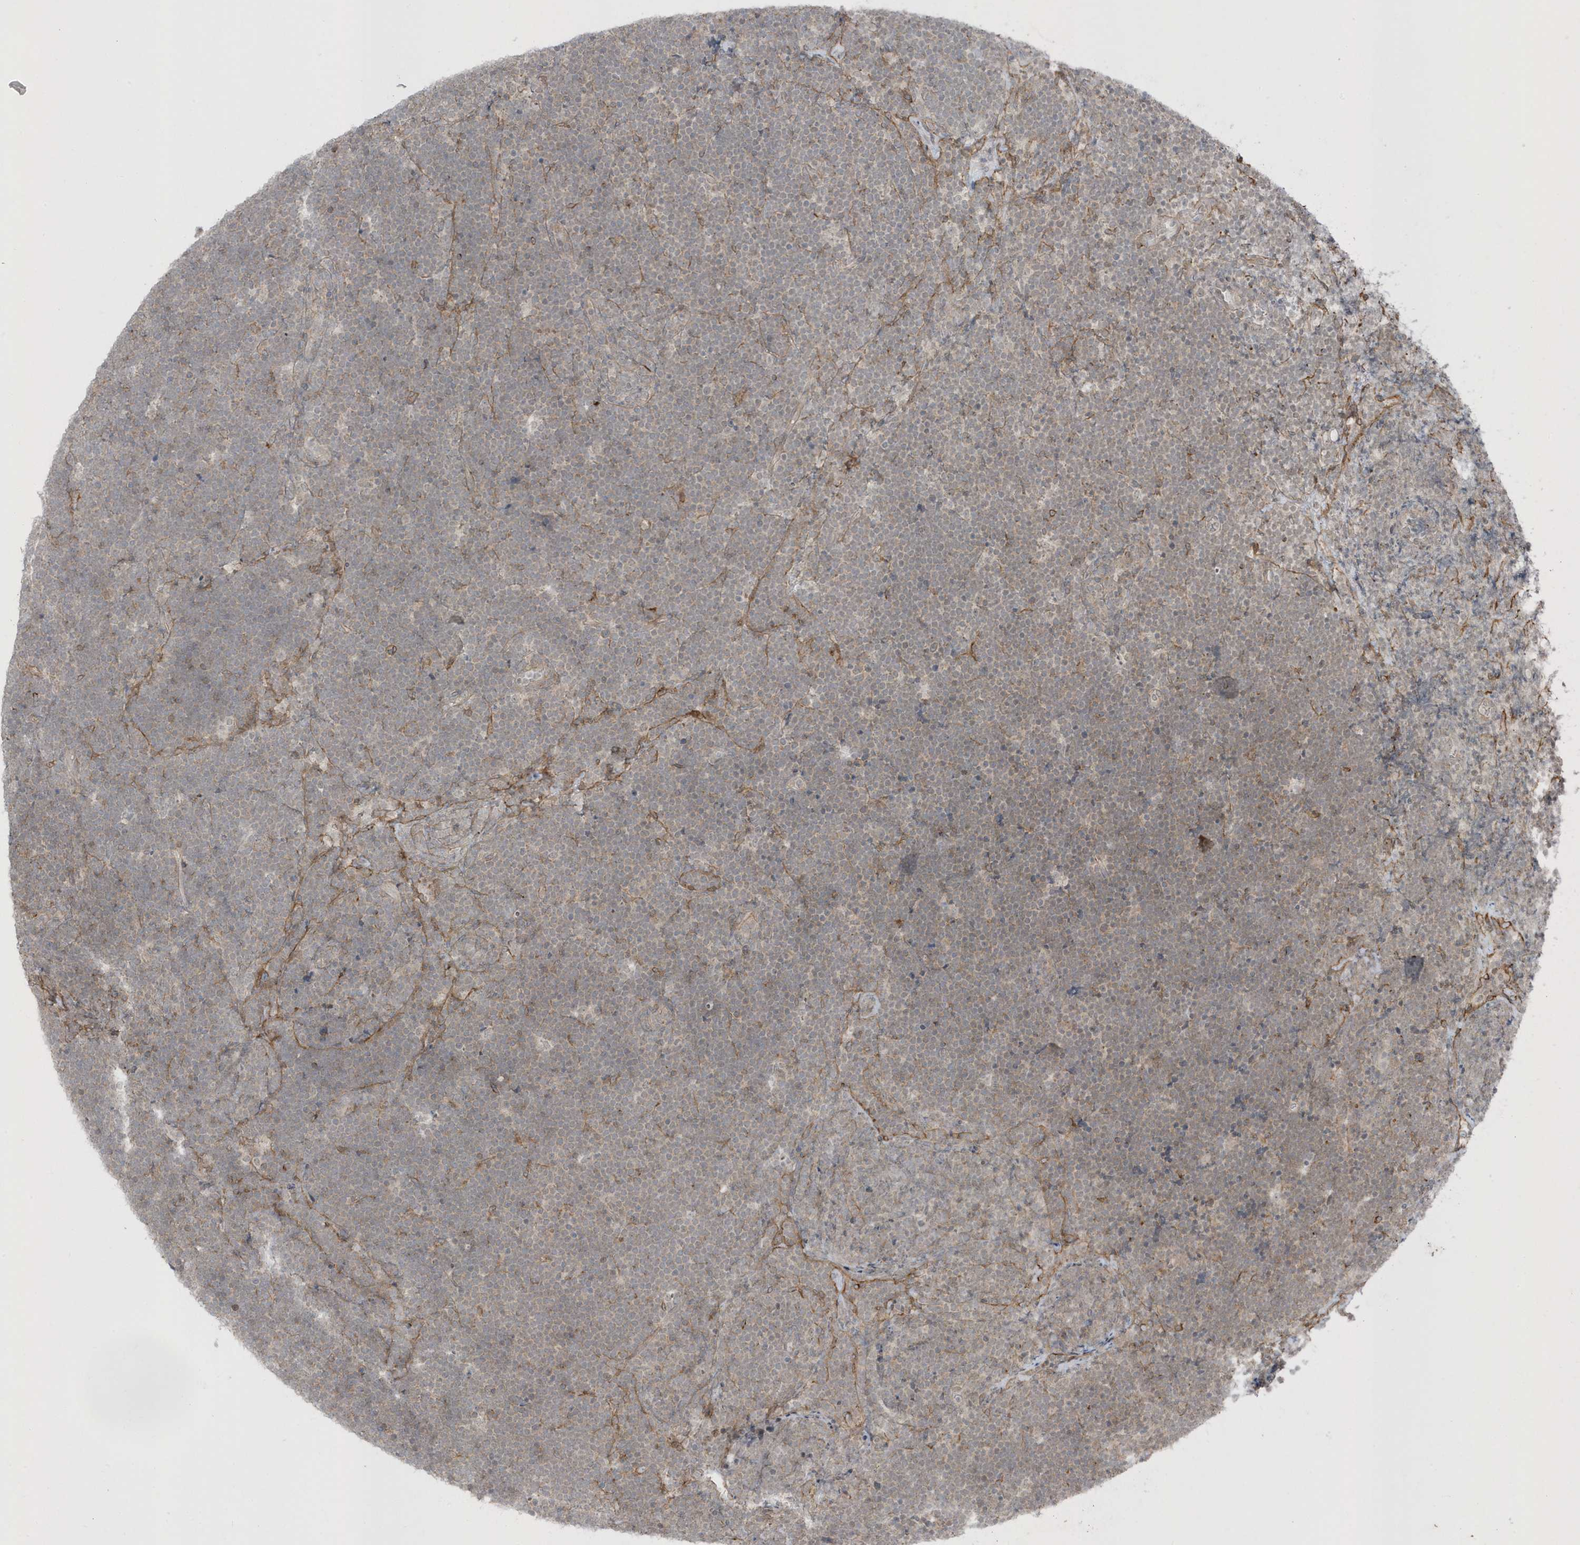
{"staining": {"intensity": "negative", "quantity": "none", "location": "none"}, "tissue": "lymphoma", "cell_type": "Tumor cells", "image_type": "cancer", "snomed": [{"axis": "morphology", "description": "Malignant lymphoma, non-Hodgkin's type, High grade"}, {"axis": "topography", "description": "Lymph node"}], "caption": "Tumor cells are negative for protein expression in human lymphoma. (Brightfield microscopy of DAB (3,3'-diaminobenzidine) IHC at high magnification).", "gene": "PARD3B", "patient": {"sex": "male", "age": 13}}